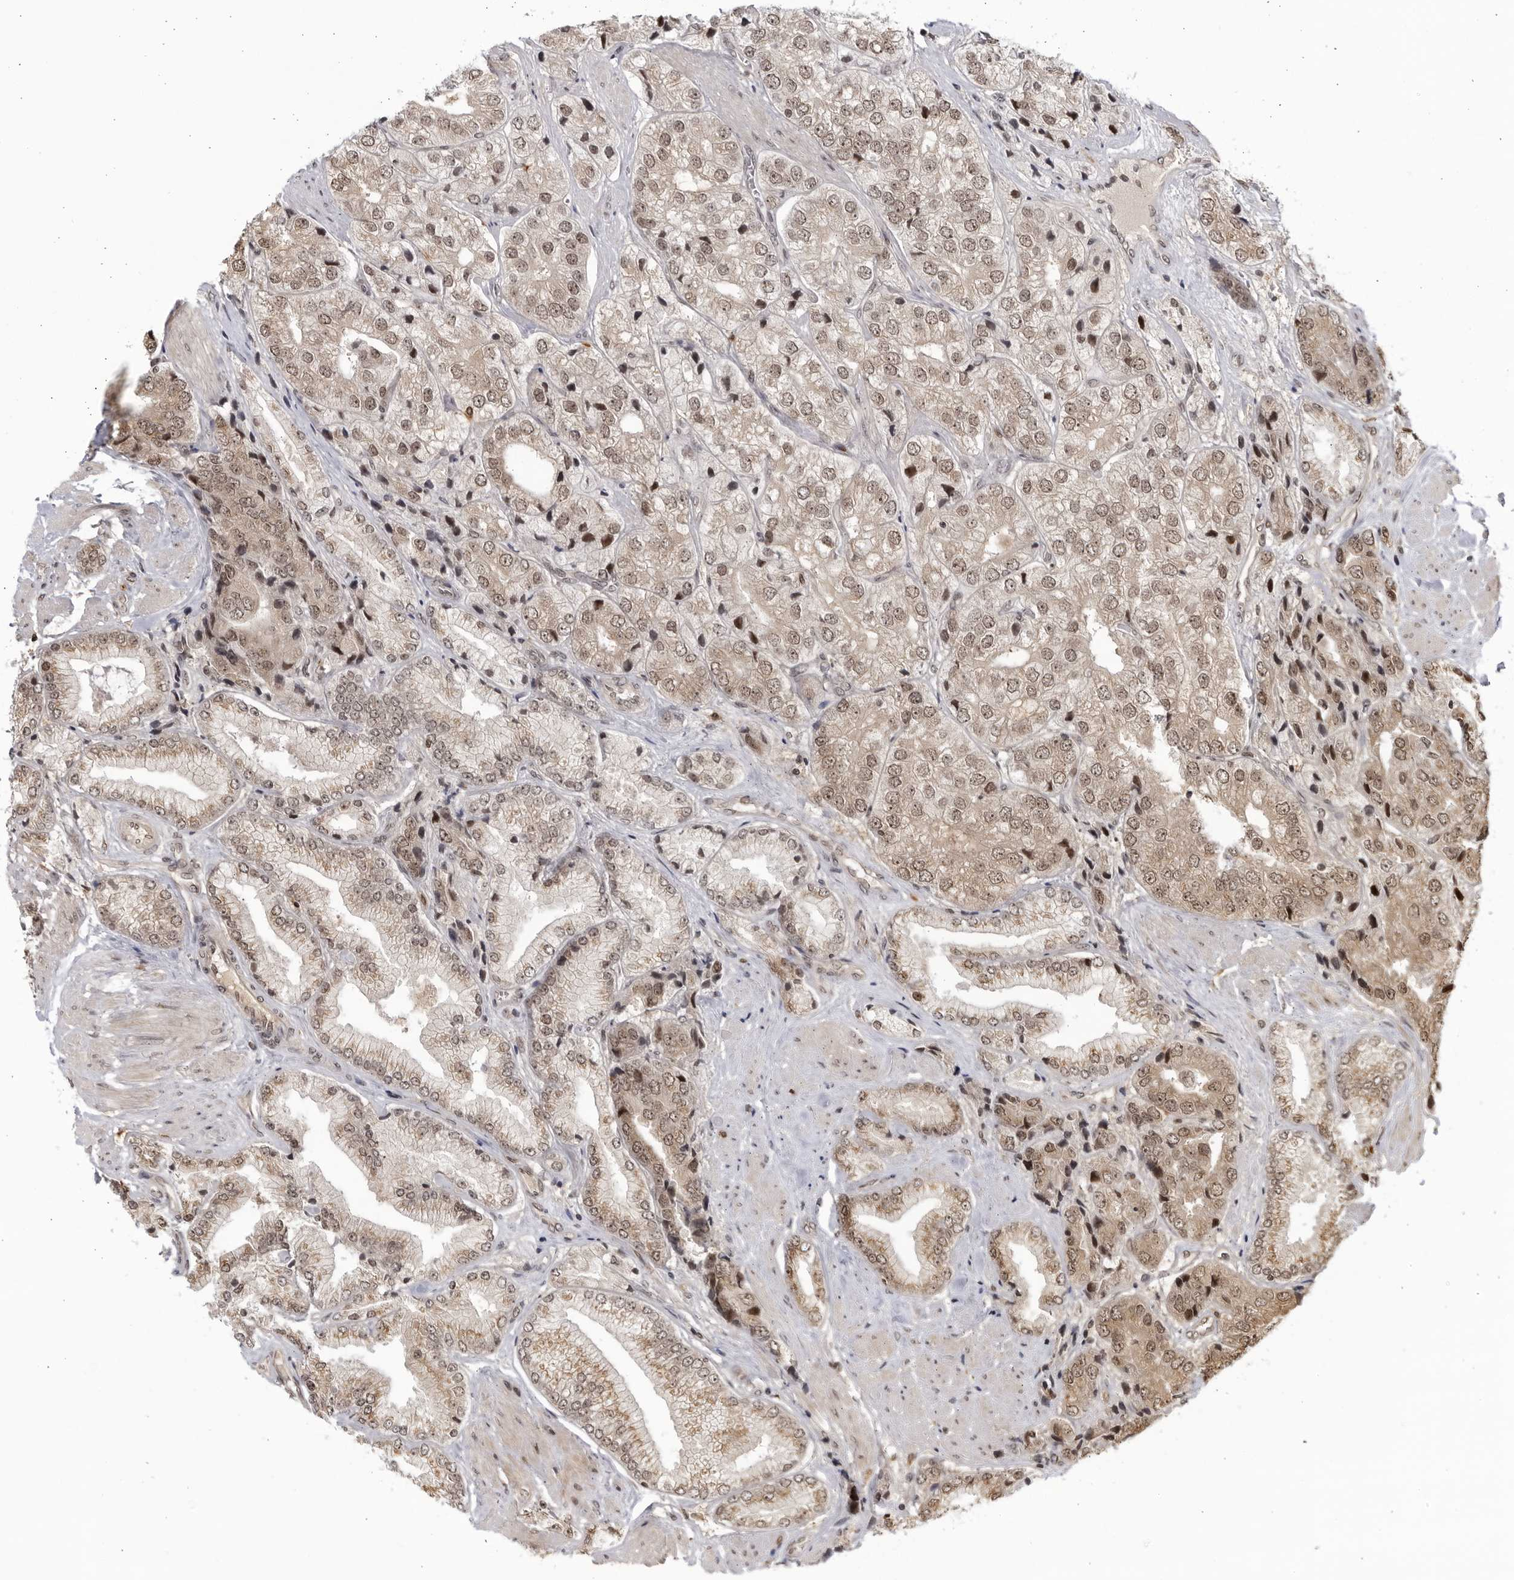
{"staining": {"intensity": "weak", "quantity": ">75%", "location": "cytoplasmic/membranous,nuclear"}, "tissue": "prostate cancer", "cell_type": "Tumor cells", "image_type": "cancer", "snomed": [{"axis": "morphology", "description": "Adenocarcinoma, High grade"}, {"axis": "topography", "description": "Prostate"}], "caption": "This photomicrograph demonstrates prostate cancer stained with immunohistochemistry (IHC) to label a protein in brown. The cytoplasmic/membranous and nuclear of tumor cells show weak positivity for the protein. Nuclei are counter-stained blue.", "gene": "RASGEF1C", "patient": {"sex": "male", "age": 50}}